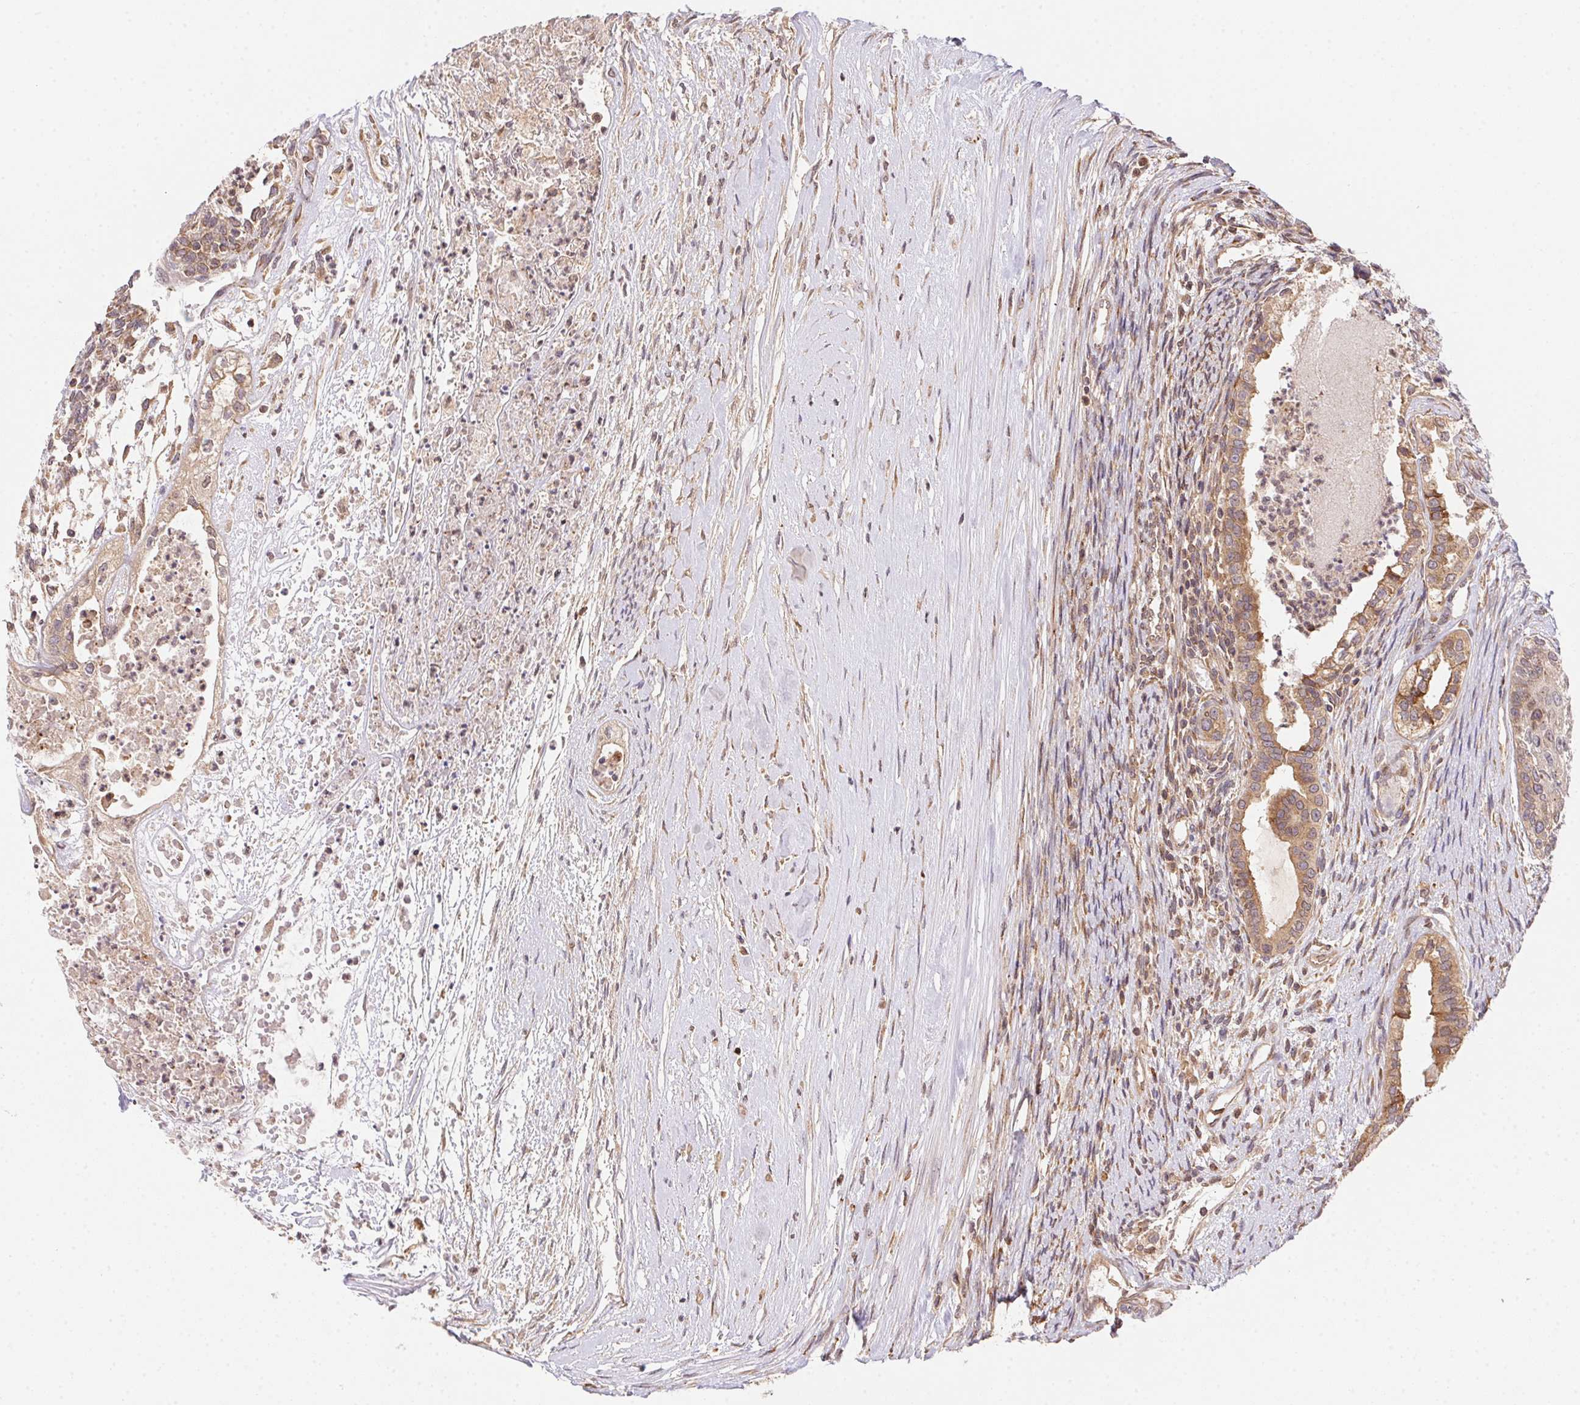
{"staining": {"intensity": "moderate", "quantity": ">75%", "location": "cytoplasmic/membranous"}, "tissue": "testis cancer", "cell_type": "Tumor cells", "image_type": "cancer", "snomed": [{"axis": "morphology", "description": "Carcinoma, Embryonal, NOS"}, {"axis": "topography", "description": "Testis"}], "caption": "This micrograph reveals immunohistochemistry (IHC) staining of human testis cancer (embryonal carcinoma), with medium moderate cytoplasmic/membranous staining in about >75% of tumor cells.", "gene": "MEX3D", "patient": {"sex": "male", "age": 37}}